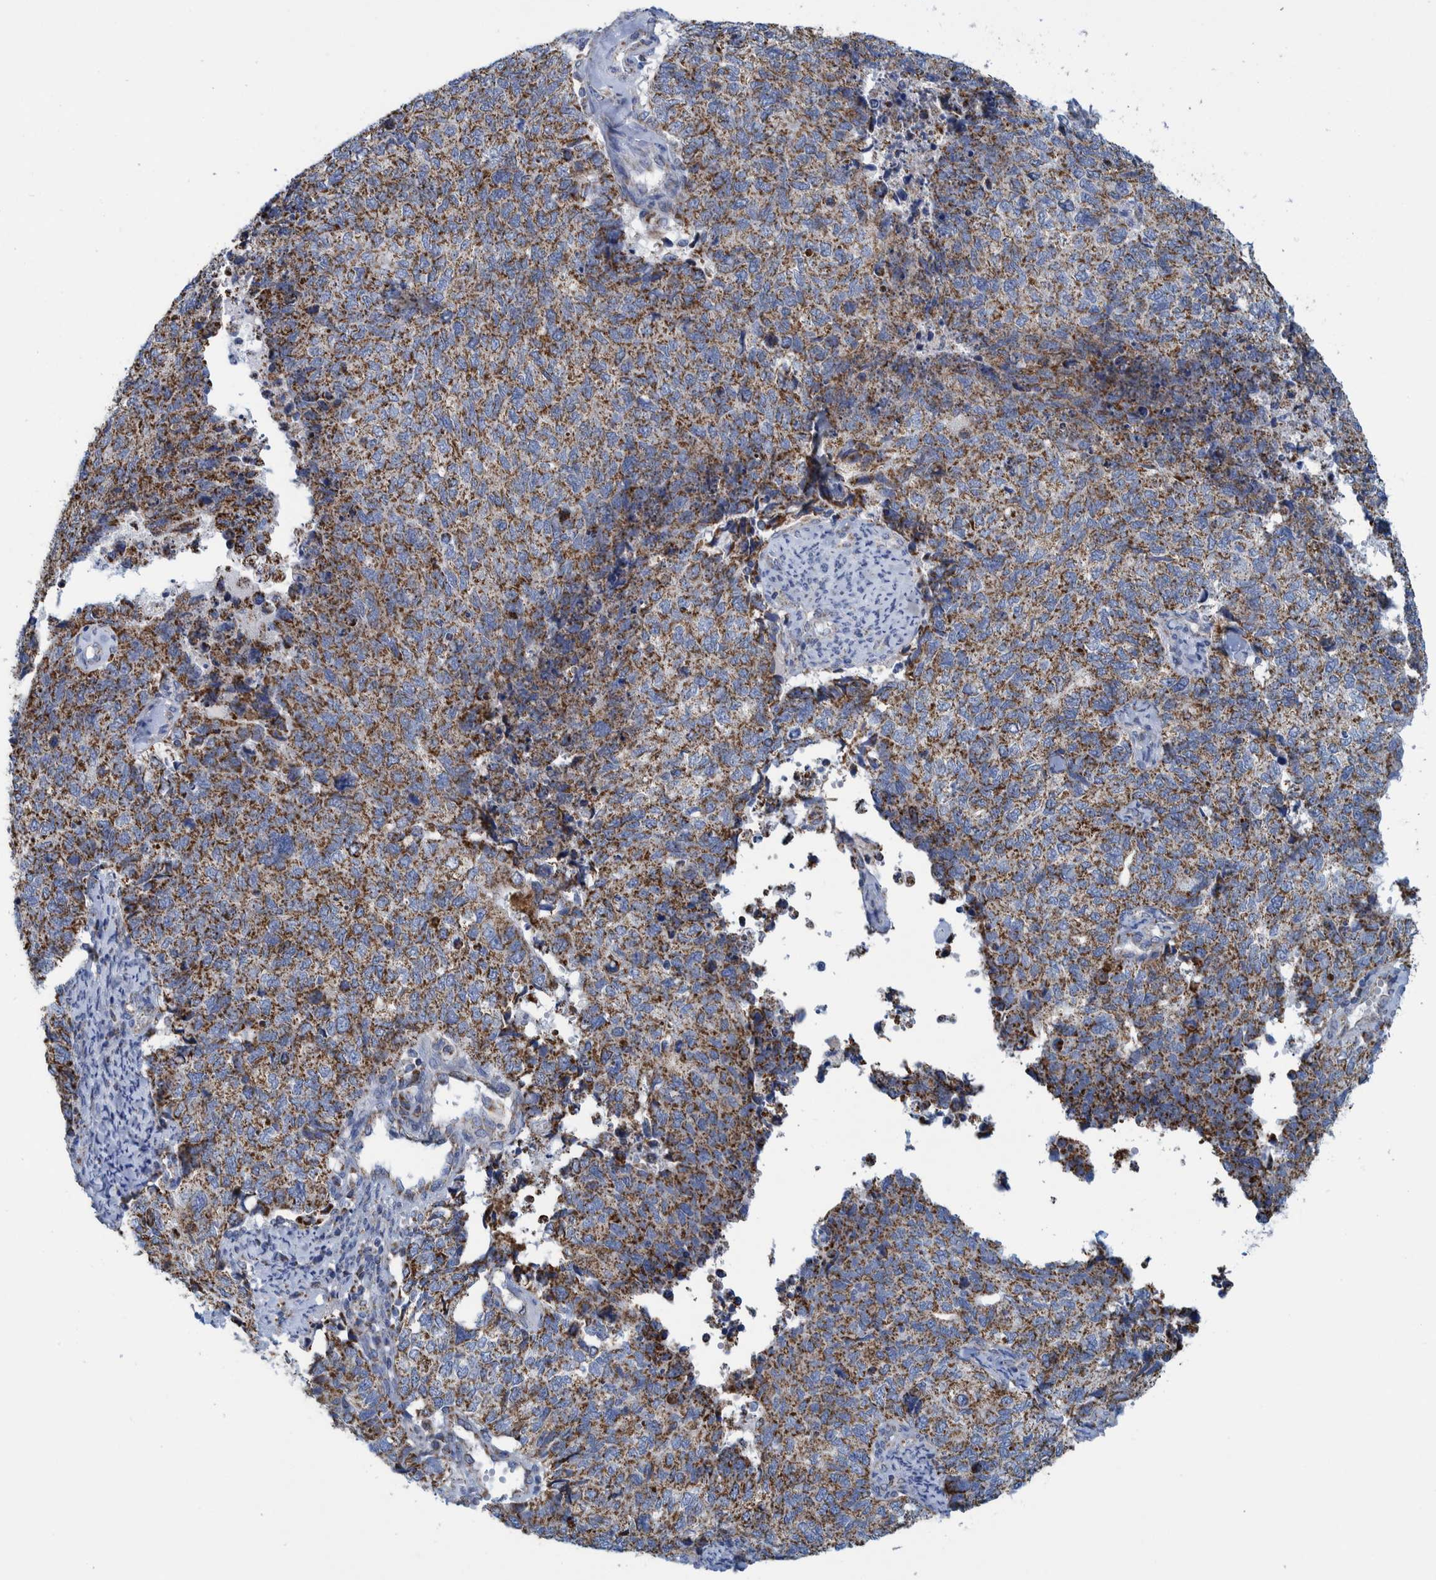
{"staining": {"intensity": "moderate", "quantity": ">75%", "location": "cytoplasmic/membranous"}, "tissue": "cervical cancer", "cell_type": "Tumor cells", "image_type": "cancer", "snomed": [{"axis": "morphology", "description": "Squamous cell carcinoma, NOS"}, {"axis": "topography", "description": "Cervix"}], "caption": "Immunohistochemical staining of human squamous cell carcinoma (cervical) displays medium levels of moderate cytoplasmic/membranous protein positivity in about >75% of tumor cells. (DAB = brown stain, brightfield microscopy at high magnification).", "gene": "MRPS7", "patient": {"sex": "female", "age": 63}}